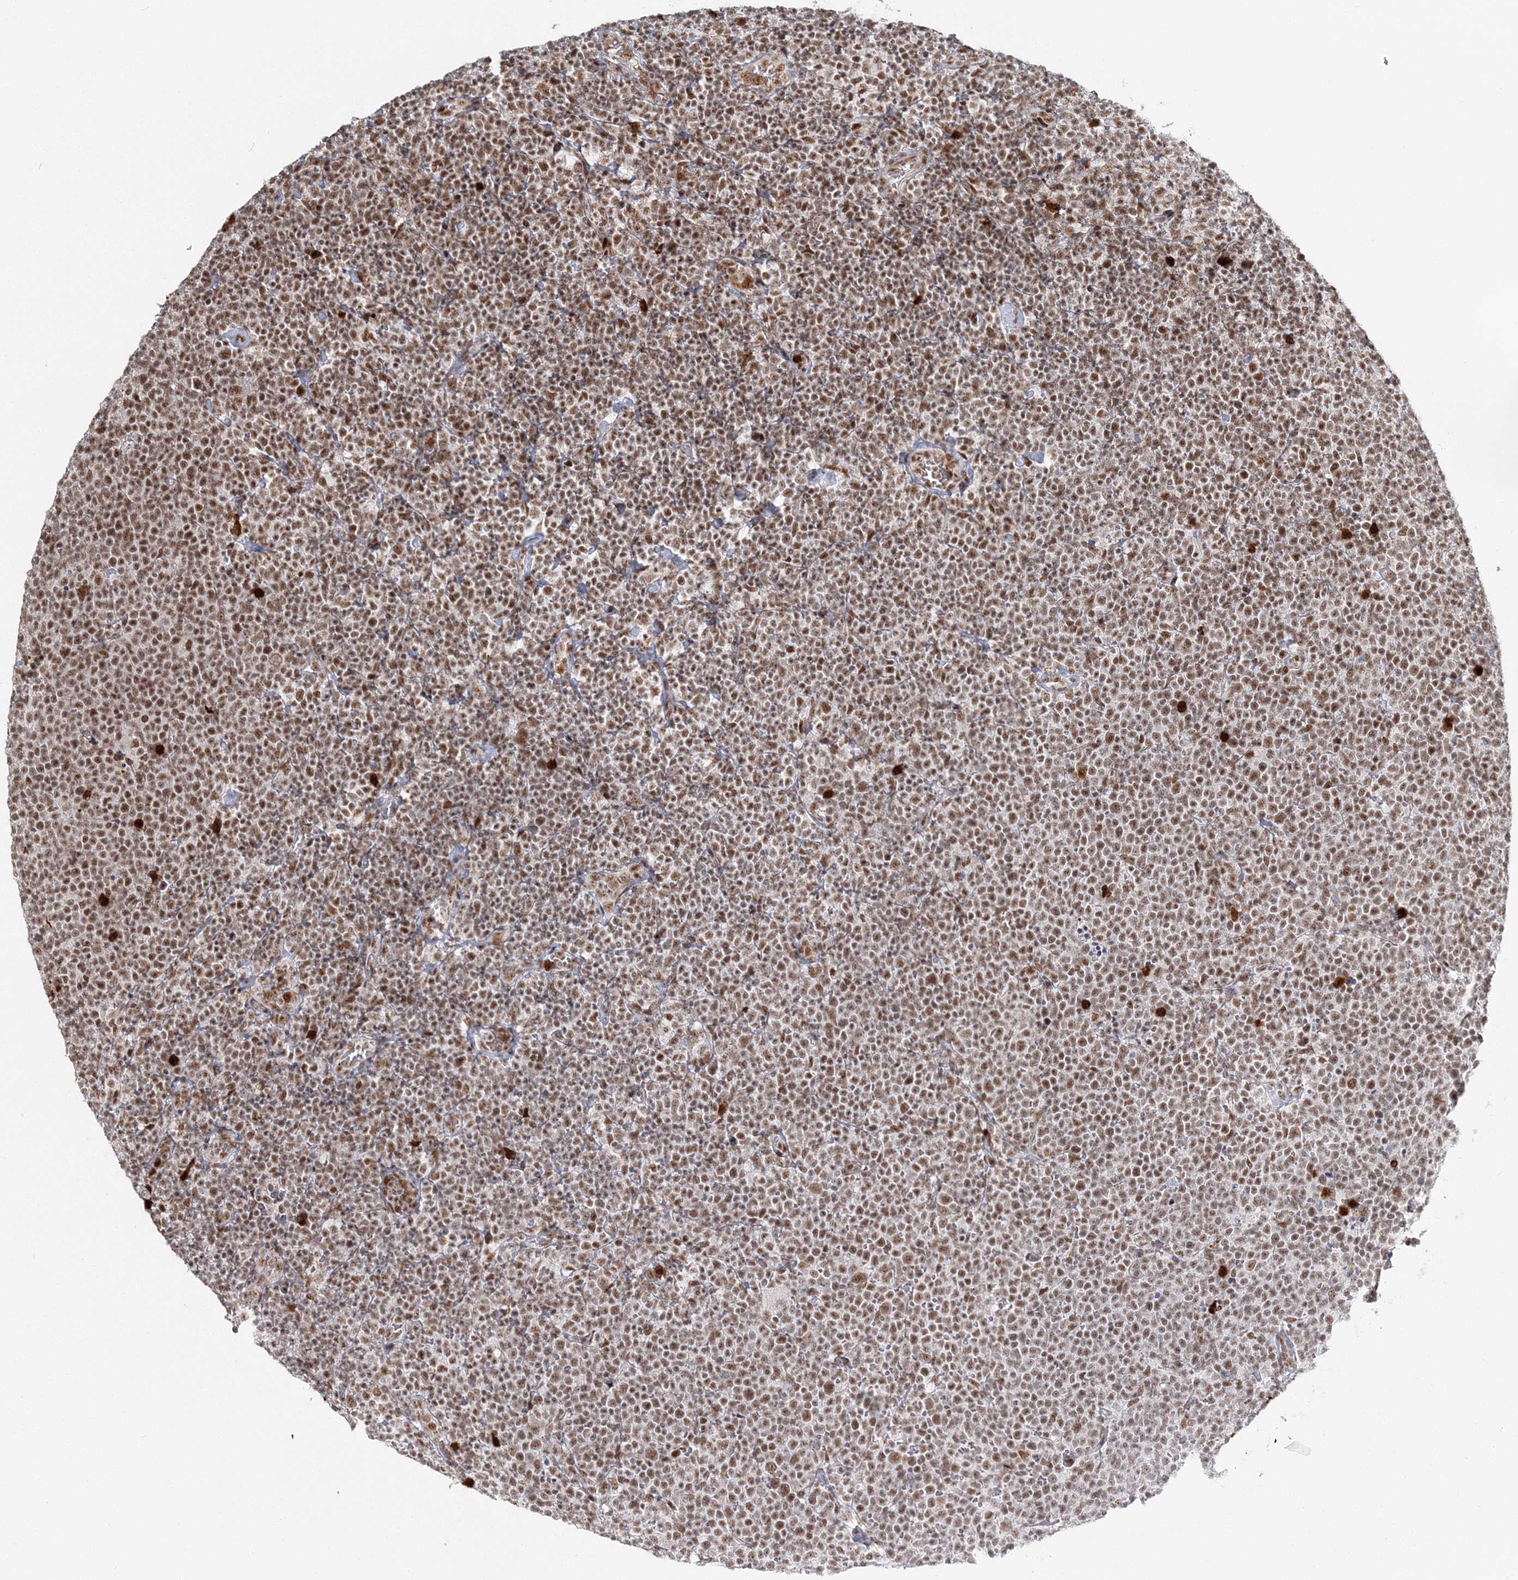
{"staining": {"intensity": "moderate", "quantity": ">75%", "location": "nuclear"}, "tissue": "lymphoma", "cell_type": "Tumor cells", "image_type": "cancer", "snomed": [{"axis": "morphology", "description": "Malignant lymphoma, non-Hodgkin's type, High grade"}, {"axis": "topography", "description": "Lymph node"}], "caption": "This photomicrograph displays IHC staining of lymphoma, with medium moderate nuclear expression in about >75% of tumor cells.", "gene": "QRICH1", "patient": {"sex": "male", "age": 61}}